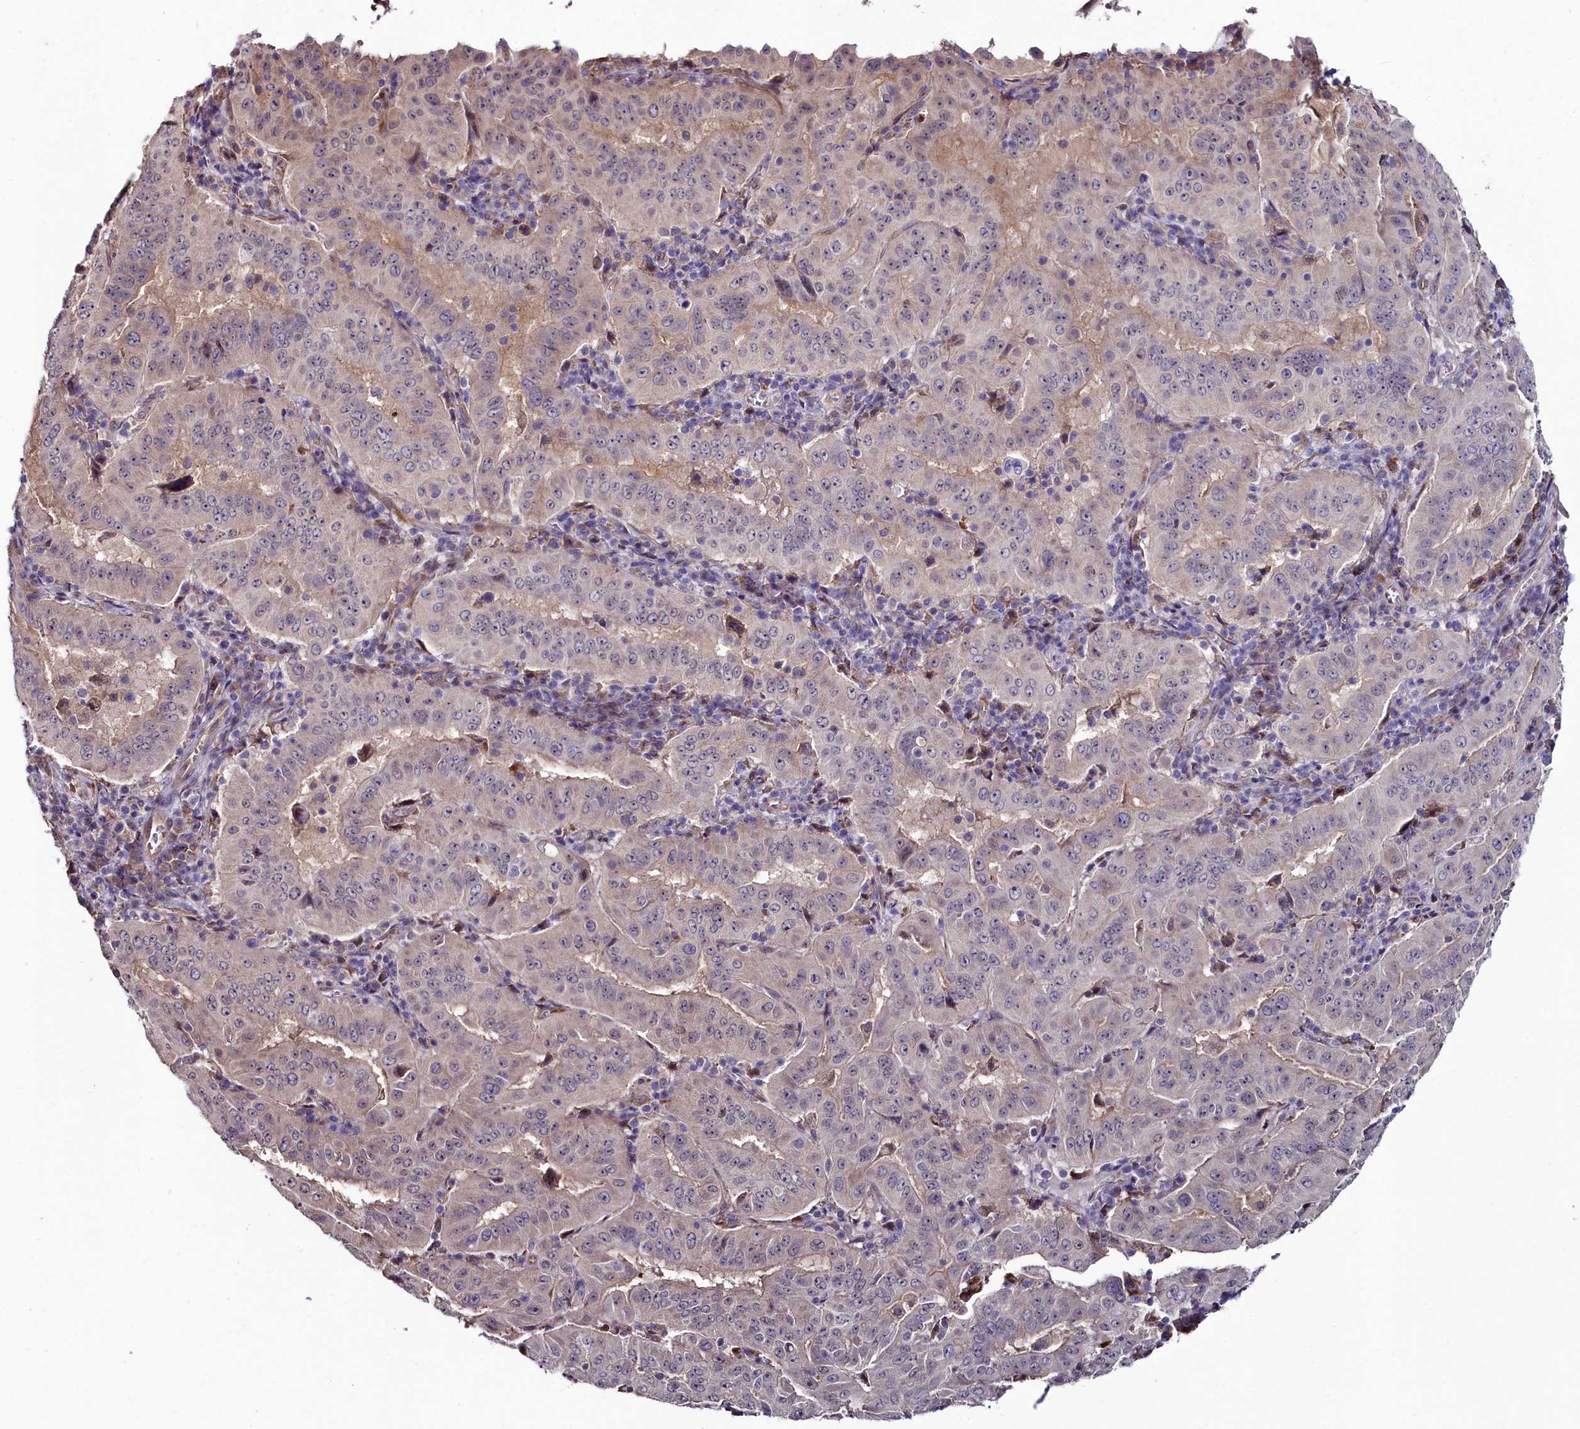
{"staining": {"intensity": "negative", "quantity": "none", "location": "none"}, "tissue": "pancreatic cancer", "cell_type": "Tumor cells", "image_type": "cancer", "snomed": [{"axis": "morphology", "description": "Adenocarcinoma, NOS"}, {"axis": "topography", "description": "Pancreas"}], "caption": "DAB immunohistochemical staining of pancreatic cancer (adenocarcinoma) reveals no significant positivity in tumor cells.", "gene": "C4orf19", "patient": {"sex": "male", "age": 63}}